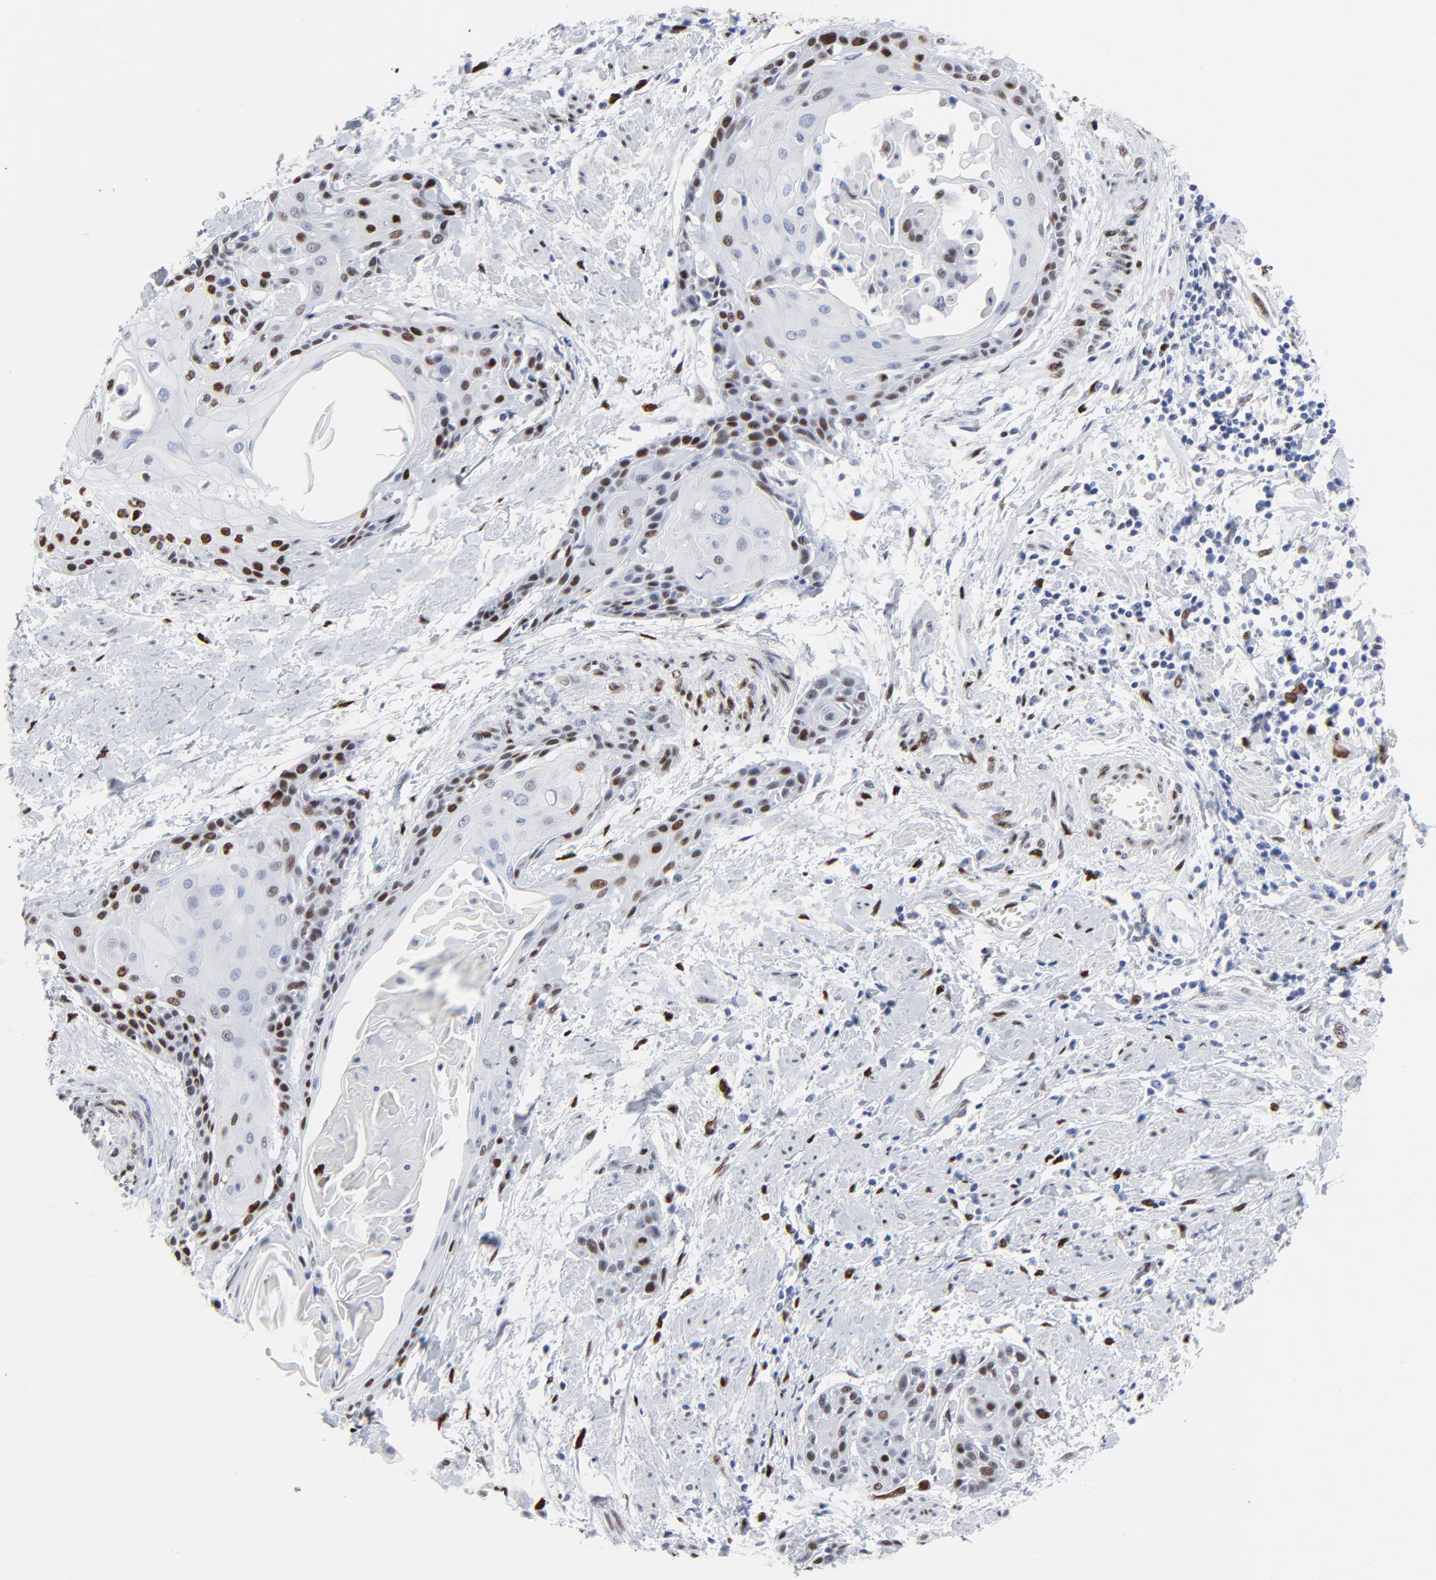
{"staining": {"intensity": "strong", "quantity": "25%-75%", "location": "nuclear"}, "tissue": "cervical cancer", "cell_type": "Tumor cells", "image_type": "cancer", "snomed": [{"axis": "morphology", "description": "Squamous cell carcinoma, NOS"}, {"axis": "topography", "description": "Cervix"}], "caption": "Immunohistochemistry histopathology image of neoplastic tissue: squamous cell carcinoma (cervical) stained using immunohistochemistry reveals high levels of strong protein expression localized specifically in the nuclear of tumor cells, appearing as a nuclear brown color.", "gene": "JUN", "patient": {"sex": "female", "age": 57}}